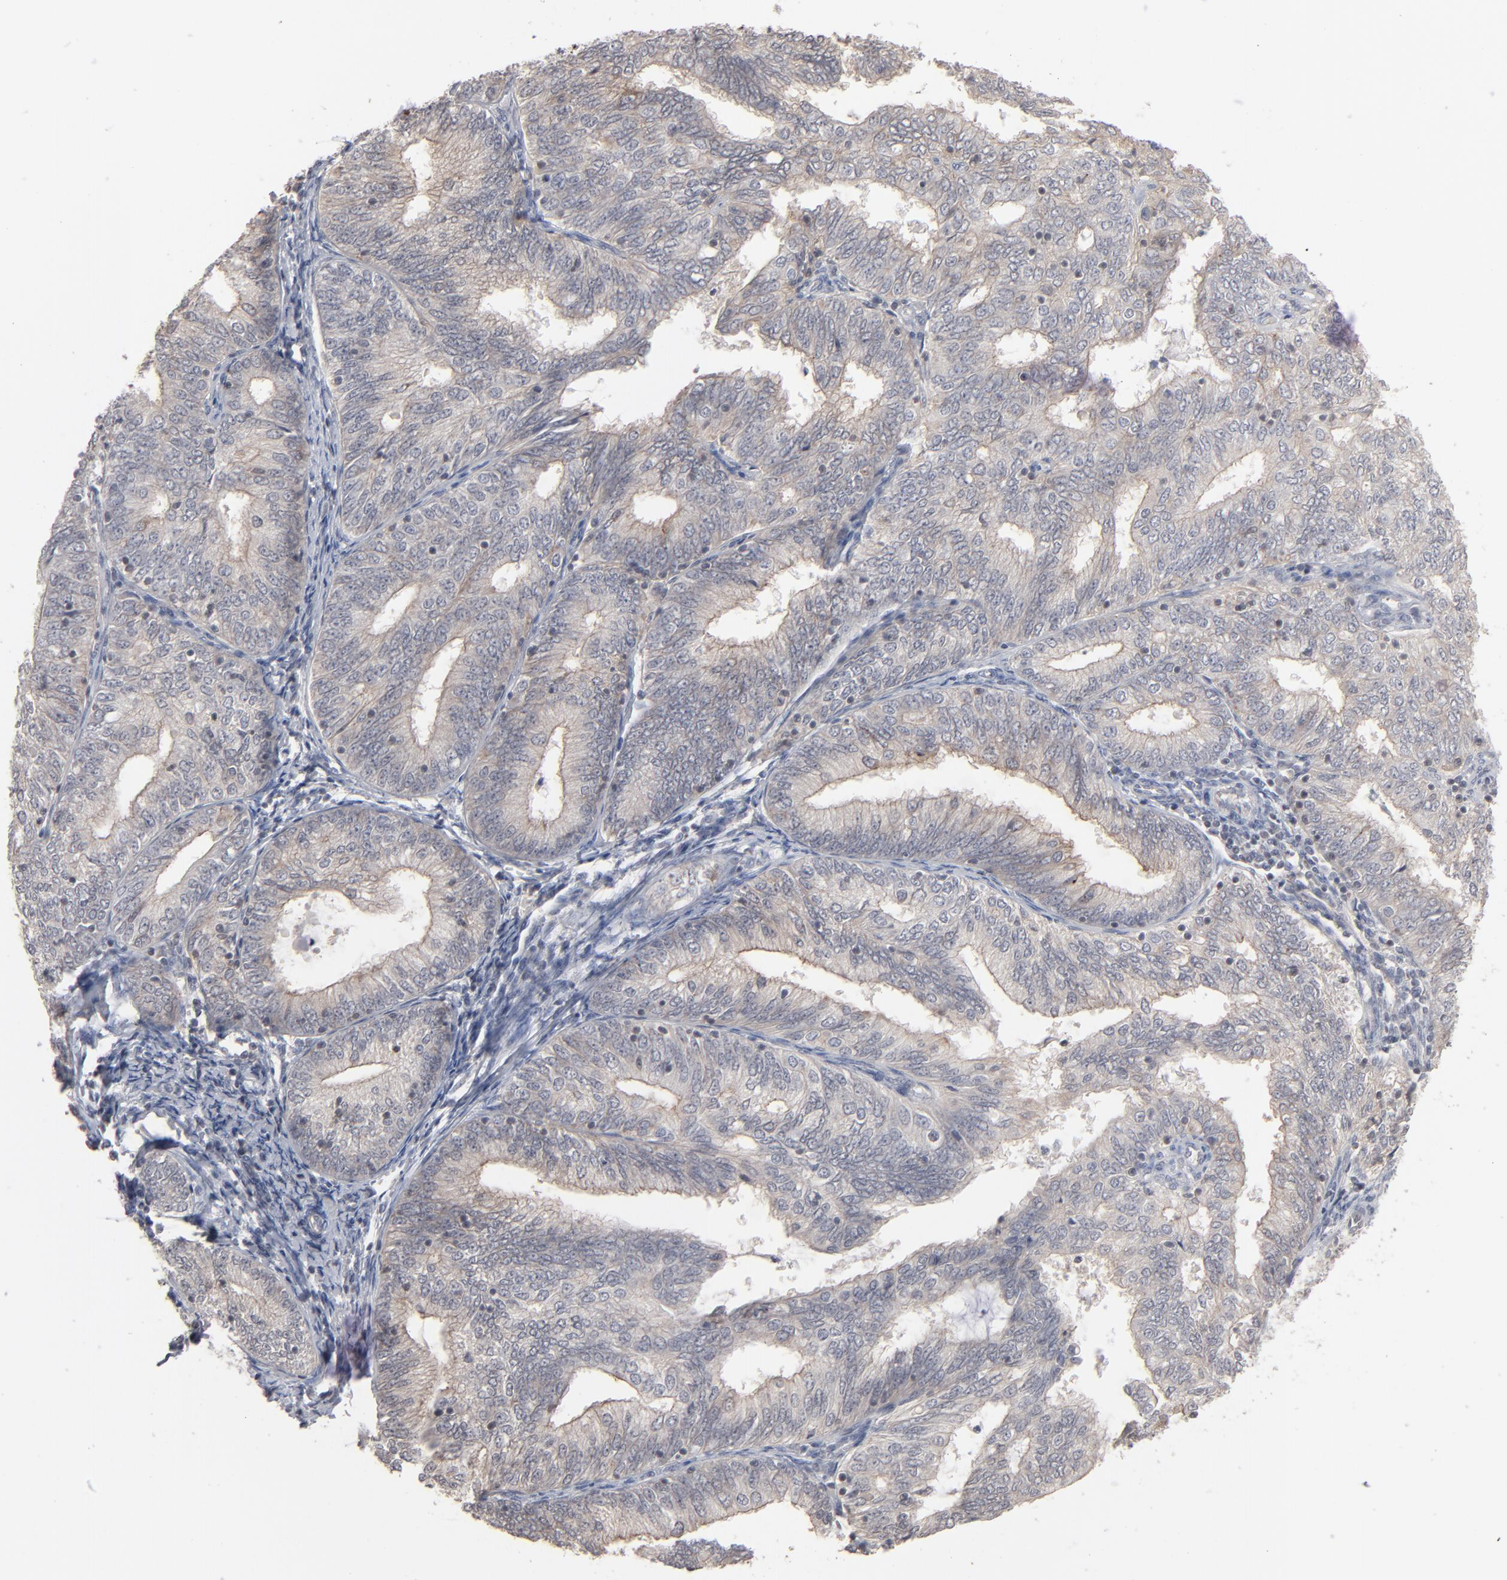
{"staining": {"intensity": "weak", "quantity": ">75%", "location": "cytoplasmic/membranous"}, "tissue": "endometrial cancer", "cell_type": "Tumor cells", "image_type": "cancer", "snomed": [{"axis": "morphology", "description": "Adenocarcinoma, NOS"}, {"axis": "topography", "description": "Endometrium"}], "caption": "Endometrial adenocarcinoma tissue shows weak cytoplasmic/membranous positivity in approximately >75% of tumor cells", "gene": "STAT4", "patient": {"sex": "female", "age": 69}}